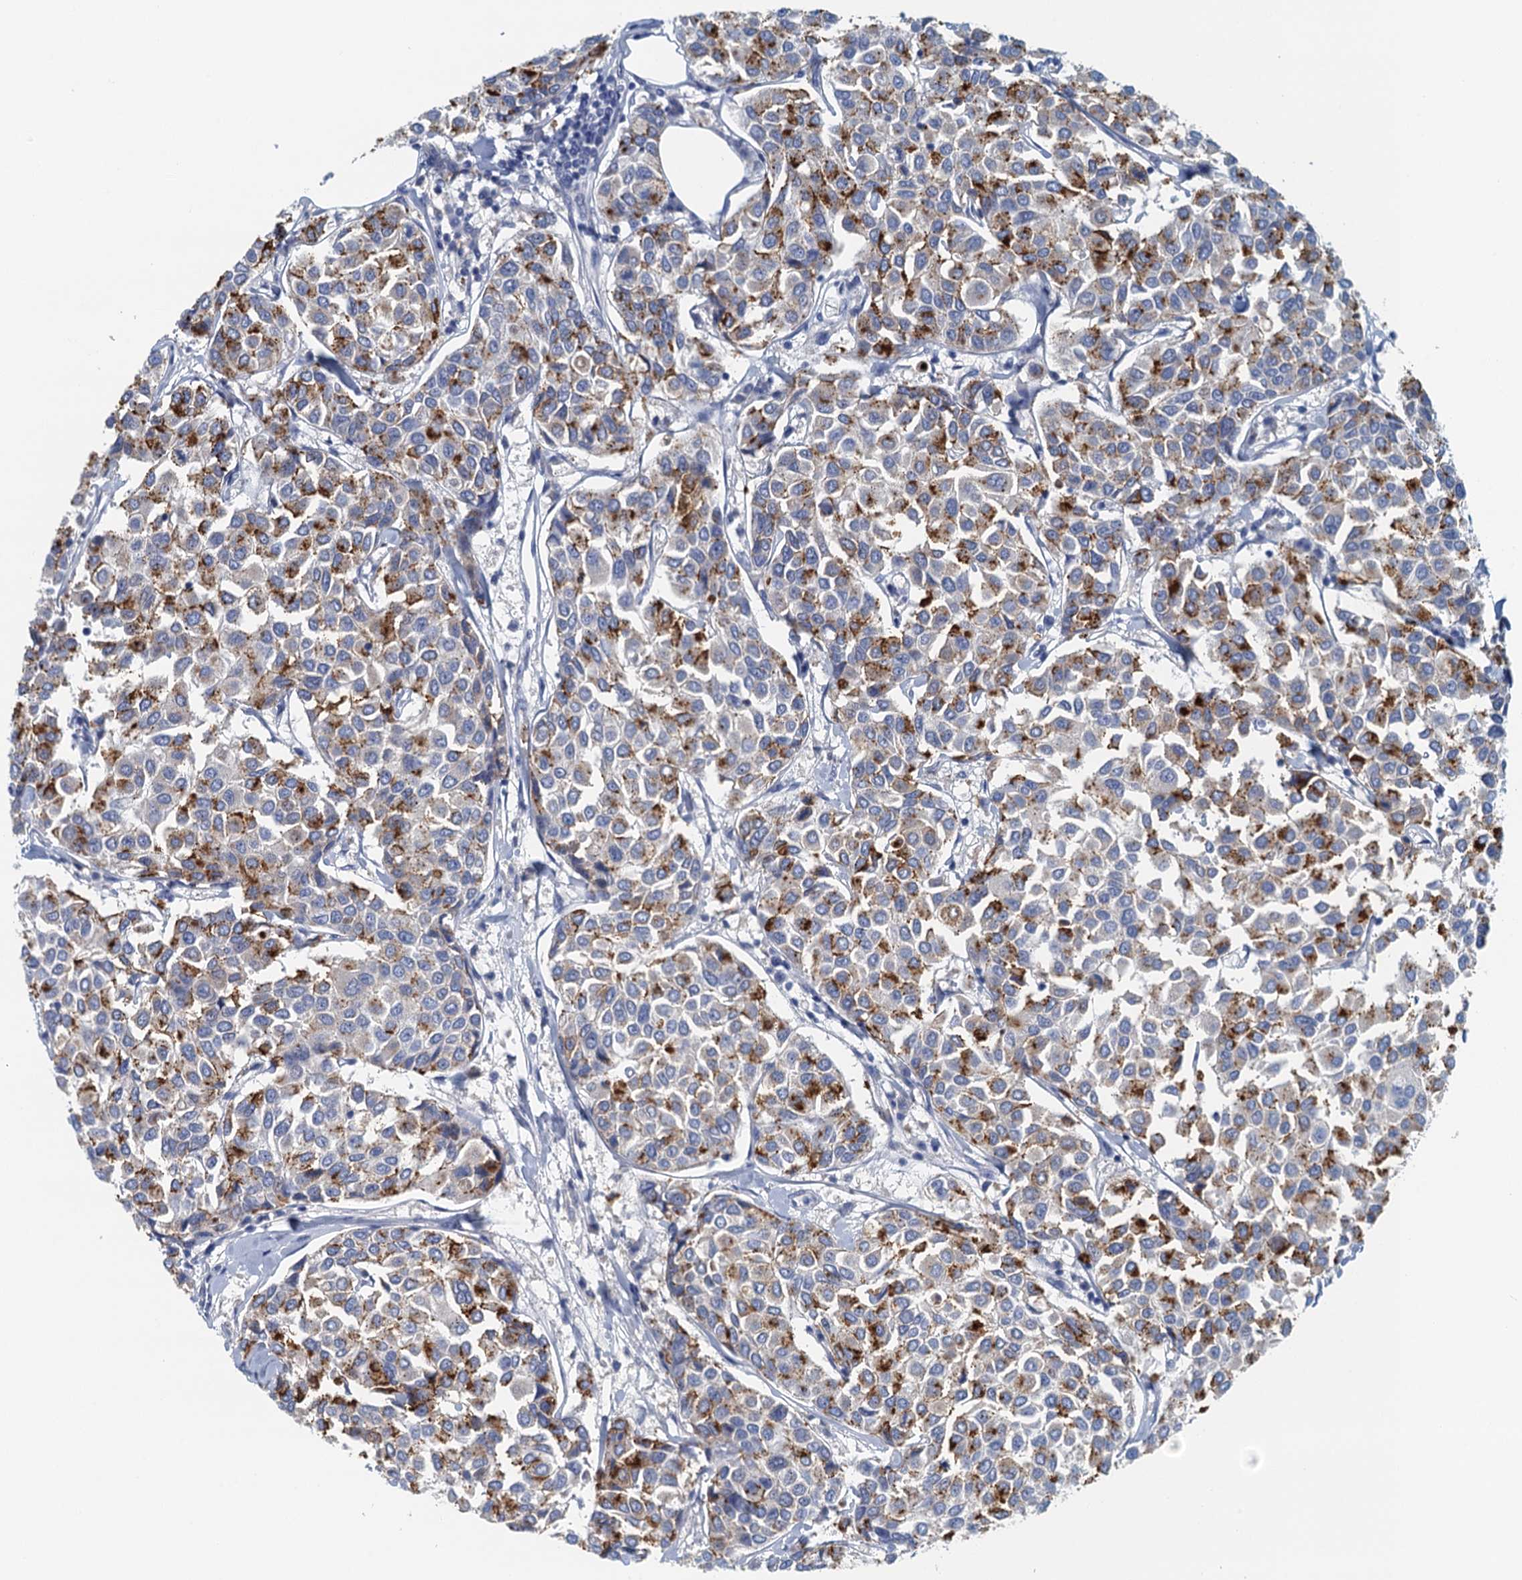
{"staining": {"intensity": "moderate", "quantity": "25%-75%", "location": "cytoplasmic/membranous"}, "tissue": "breast cancer", "cell_type": "Tumor cells", "image_type": "cancer", "snomed": [{"axis": "morphology", "description": "Duct carcinoma"}, {"axis": "topography", "description": "Breast"}], "caption": "A histopathology image of breast cancer stained for a protein demonstrates moderate cytoplasmic/membranous brown staining in tumor cells.", "gene": "NUBP2", "patient": {"sex": "female", "age": 55}}